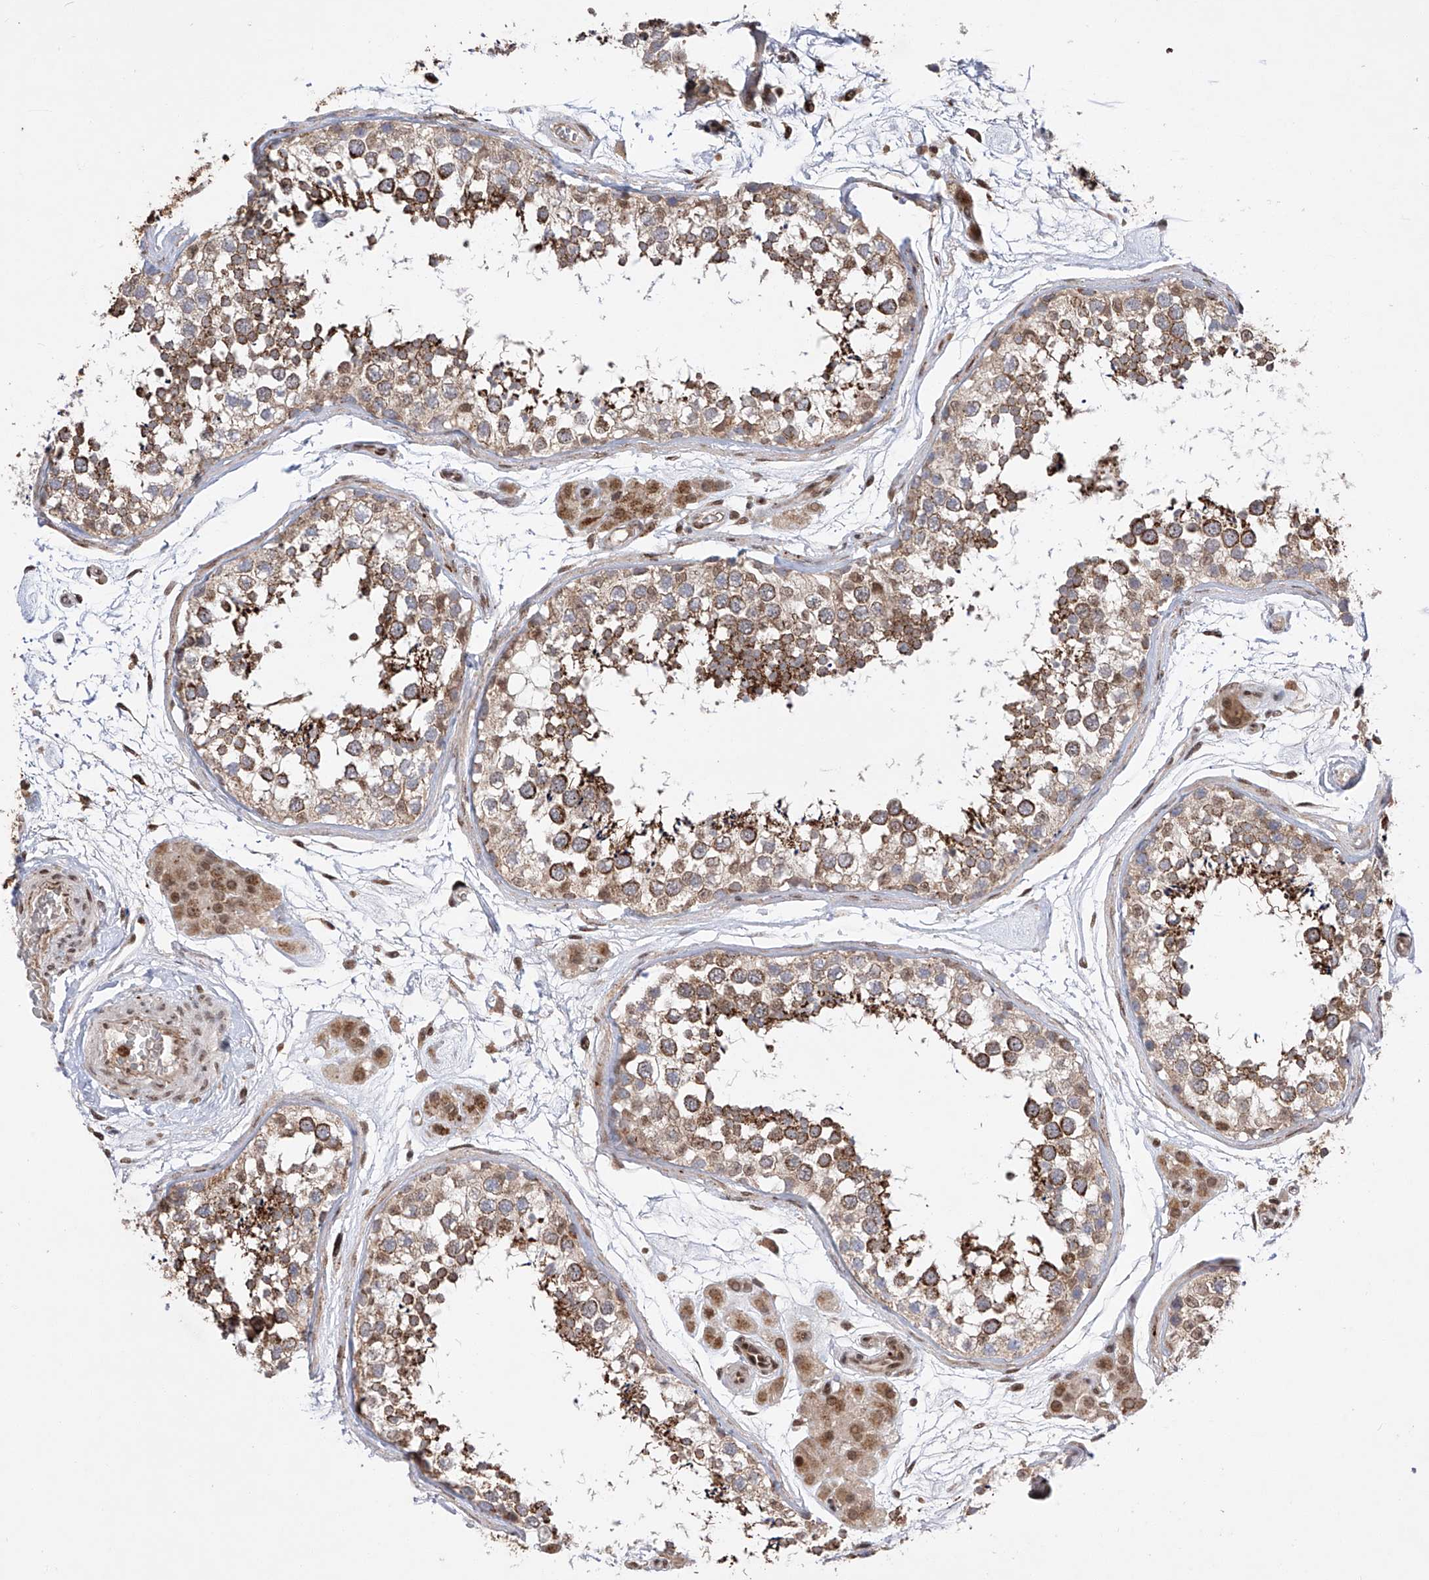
{"staining": {"intensity": "moderate", "quantity": ">75%", "location": "cytoplasmic/membranous"}, "tissue": "testis", "cell_type": "Cells in seminiferous ducts", "image_type": "normal", "snomed": [{"axis": "morphology", "description": "Normal tissue, NOS"}, {"axis": "topography", "description": "Testis"}], "caption": "Testis stained for a protein (brown) reveals moderate cytoplasmic/membranous positive positivity in approximately >75% of cells in seminiferous ducts.", "gene": "ZNF280D", "patient": {"sex": "male", "age": 56}}